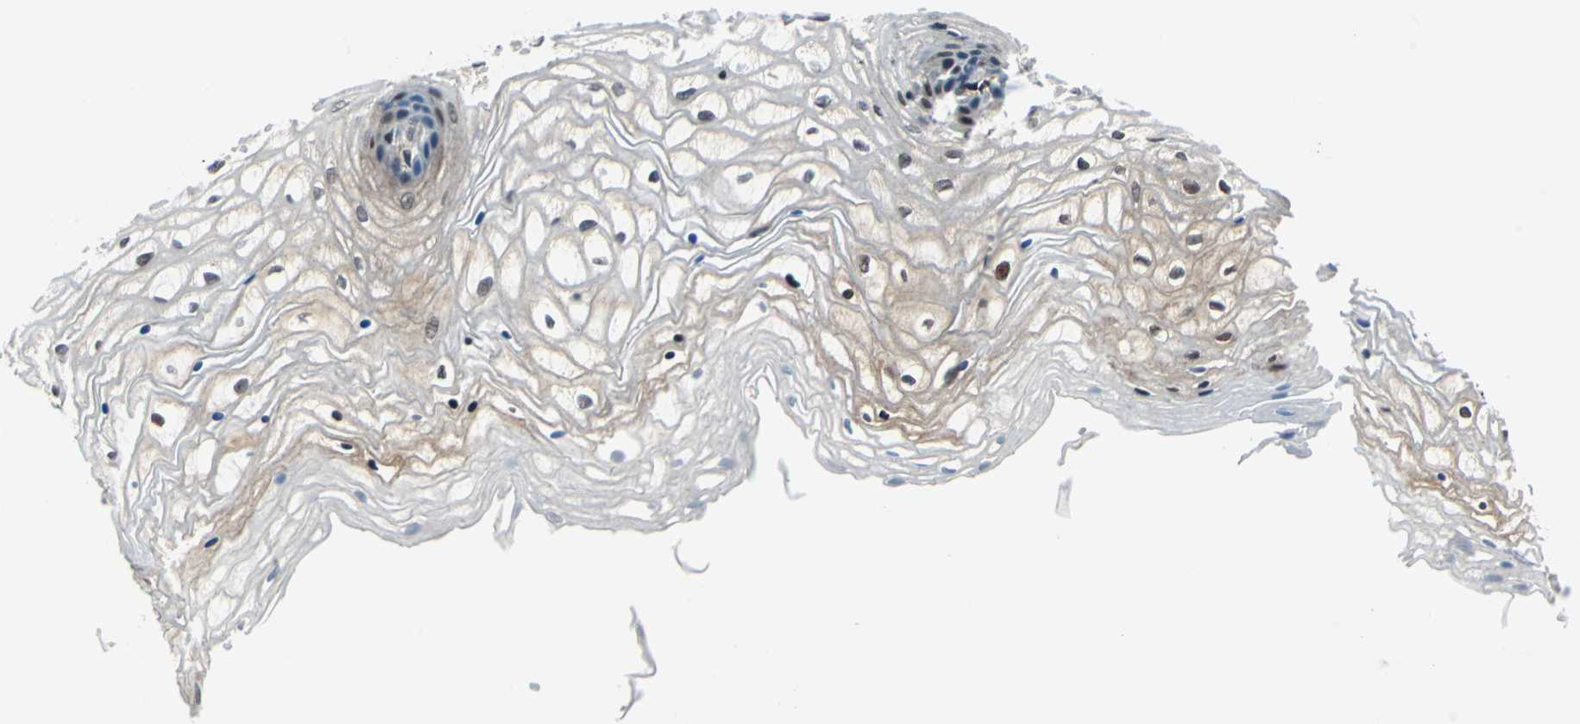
{"staining": {"intensity": "moderate", "quantity": ">75%", "location": "cytoplasmic/membranous,nuclear"}, "tissue": "vagina", "cell_type": "Squamous epithelial cells", "image_type": "normal", "snomed": [{"axis": "morphology", "description": "Normal tissue, NOS"}, {"axis": "topography", "description": "Vagina"}], "caption": "Moderate cytoplasmic/membranous,nuclear protein positivity is identified in approximately >75% of squamous epithelial cells in vagina. (DAB = brown stain, brightfield microscopy at high magnification).", "gene": "POLR3K", "patient": {"sex": "female", "age": 34}}